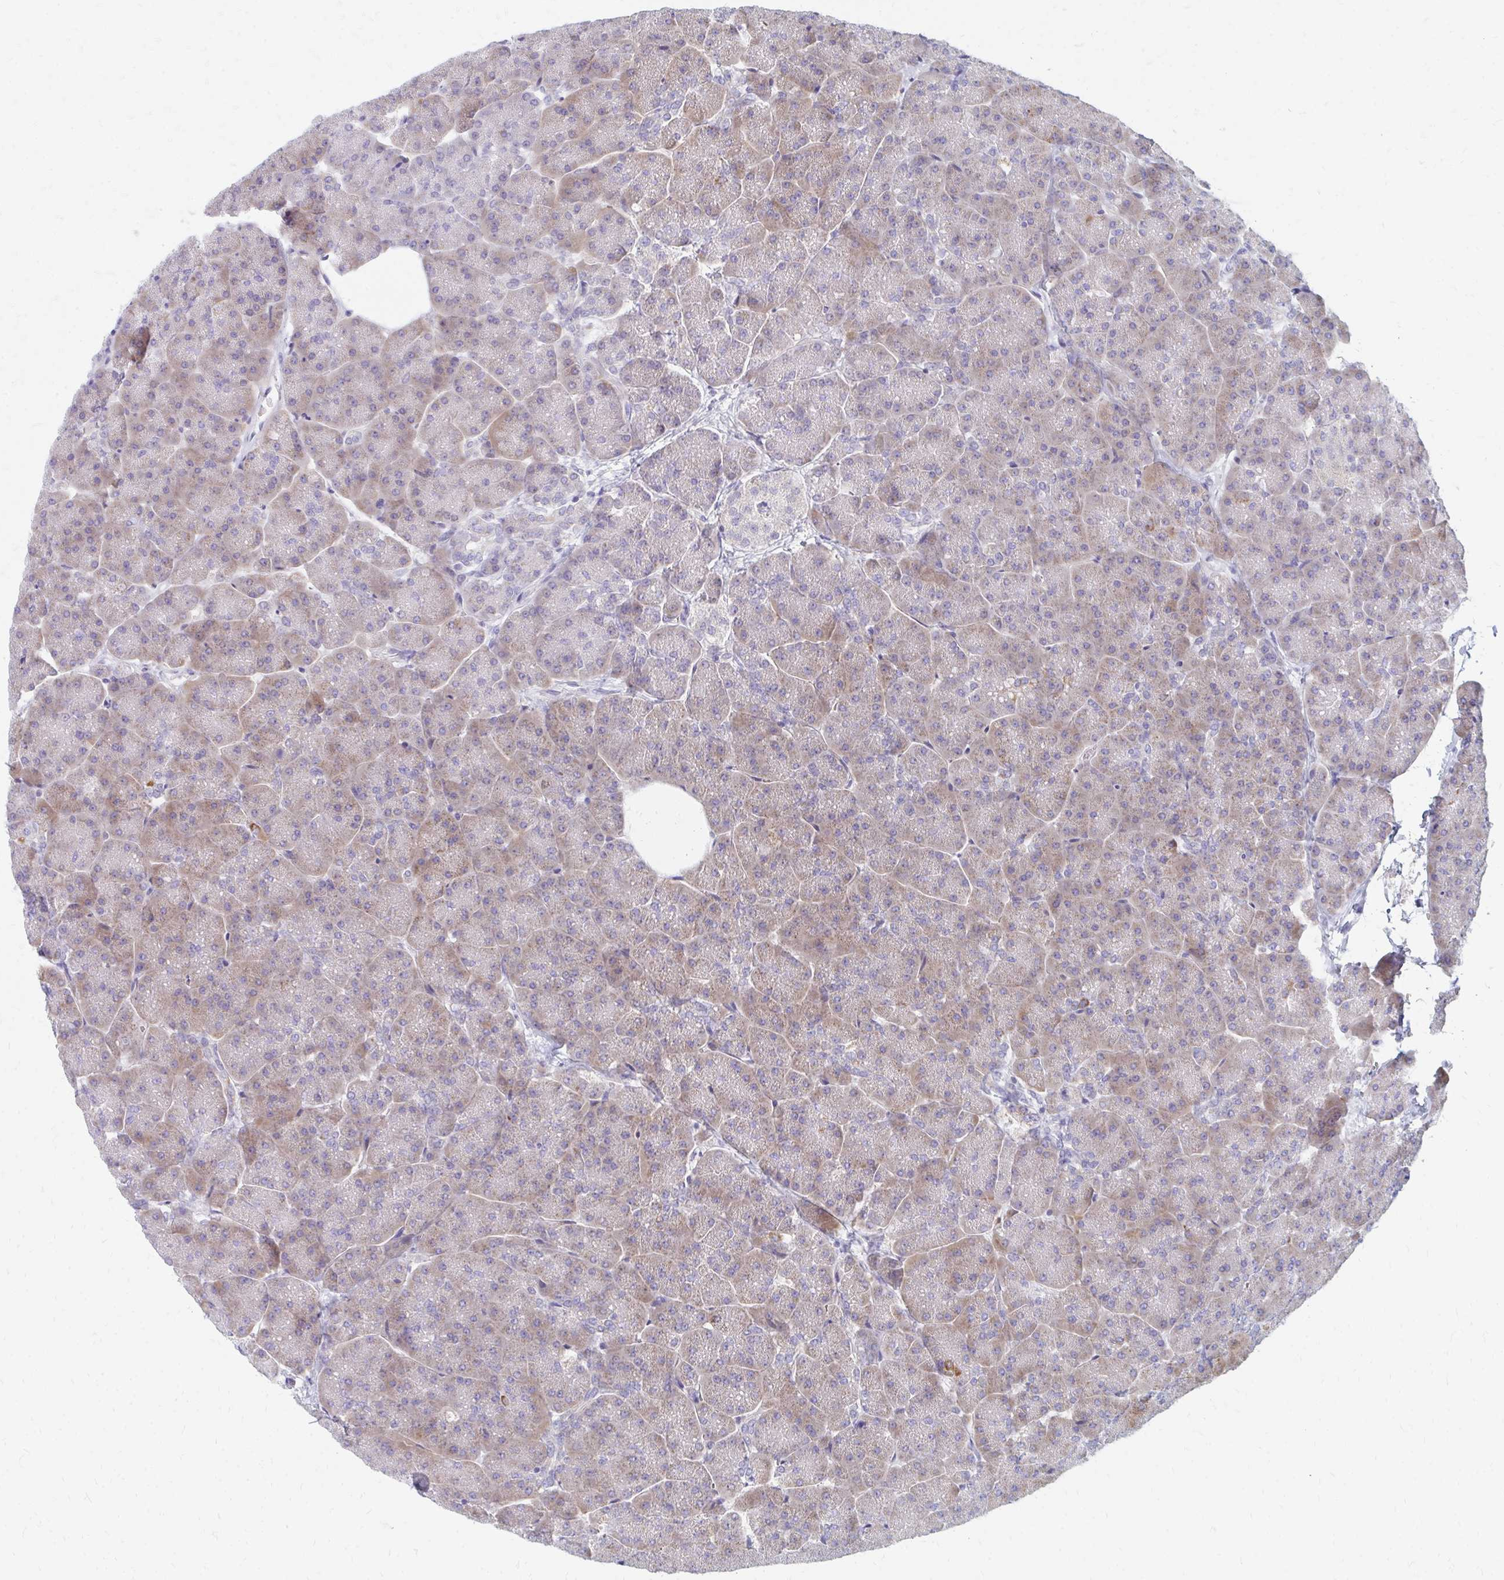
{"staining": {"intensity": "weak", "quantity": "25%-75%", "location": "cytoplasmic/membranous"}, "tissue": "pancreas", "cell_type": "Exocrine glandular cells", "image_type": "normal", "snomed": [{"axis": "morphology", "description": "Normal tissue, NOS"}, {"axis": "topography", "description": "Pancreas"}, {"axis": "topography", "description": "Peripheral nerve tissue"}], "caption": "Protein staining exhibits weak cytoplasmic/membranous expression in about 25%-75% of exocrine glandular cells in normal pancreas.", "gene": "OR10V1", "patient": {"sex": "male", "age": 54}}